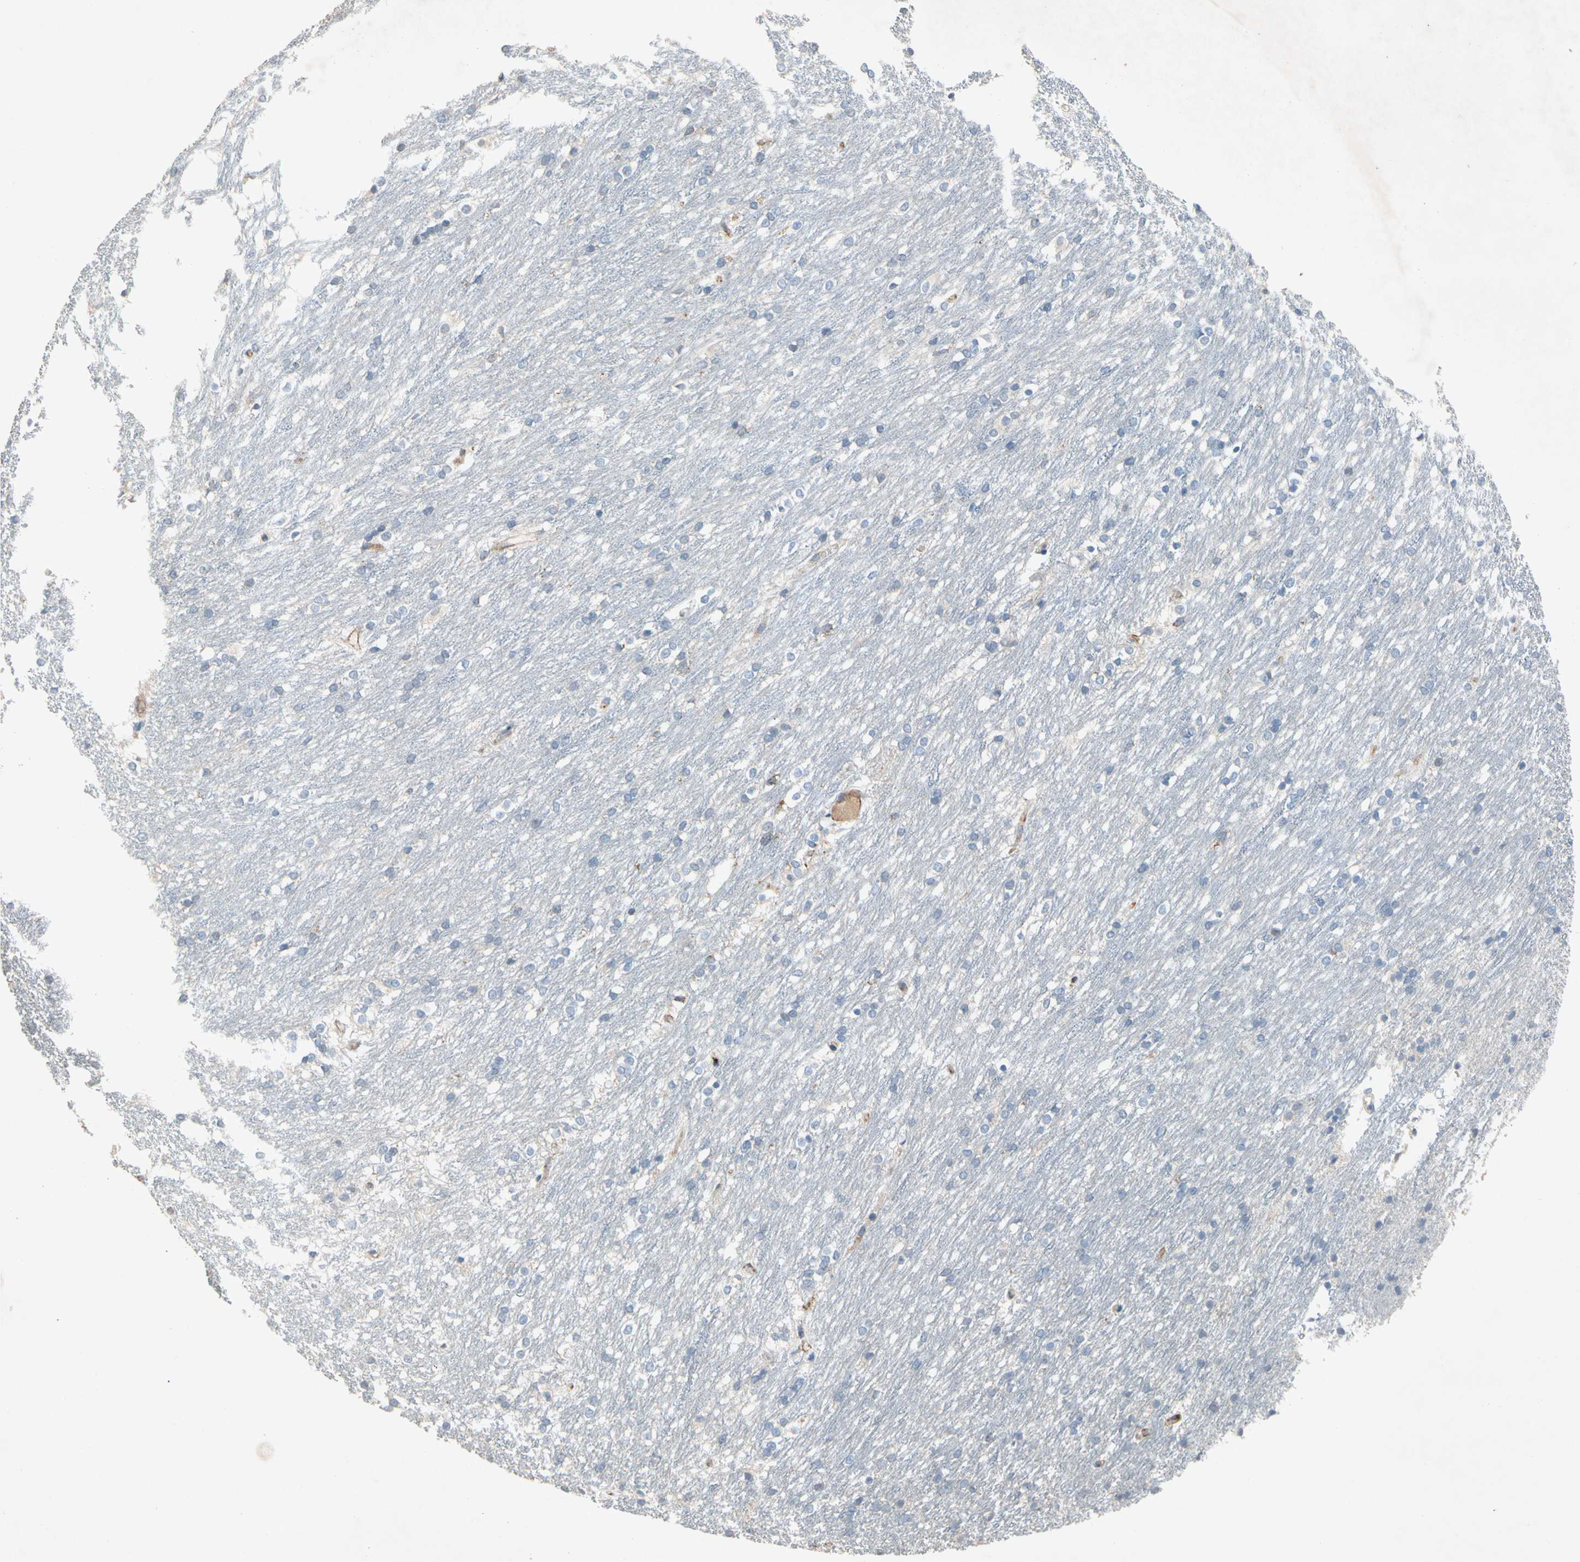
{"staining": {"intensity": "weak", "quantity": "<25%", "location": "cytoplasmic/membranous"}, "tissue": "caudate", "cell_type": "Glial cells", "image_type": "normal", "snomed": [{"axis": "morphology", "description": "Normal tissue, NOS"}, {"axis": "topography", "description": "Lateral ventricle wall"}], "caption": "DAB immunohistochemical staining of unremarkable human caudate displays no significant positivity in glial cells. (Immunohistochemistry, brightfield microscopy, high magnification).", "gene": "NDFIP2", "patient": {"sex": "female", "age": 19}}